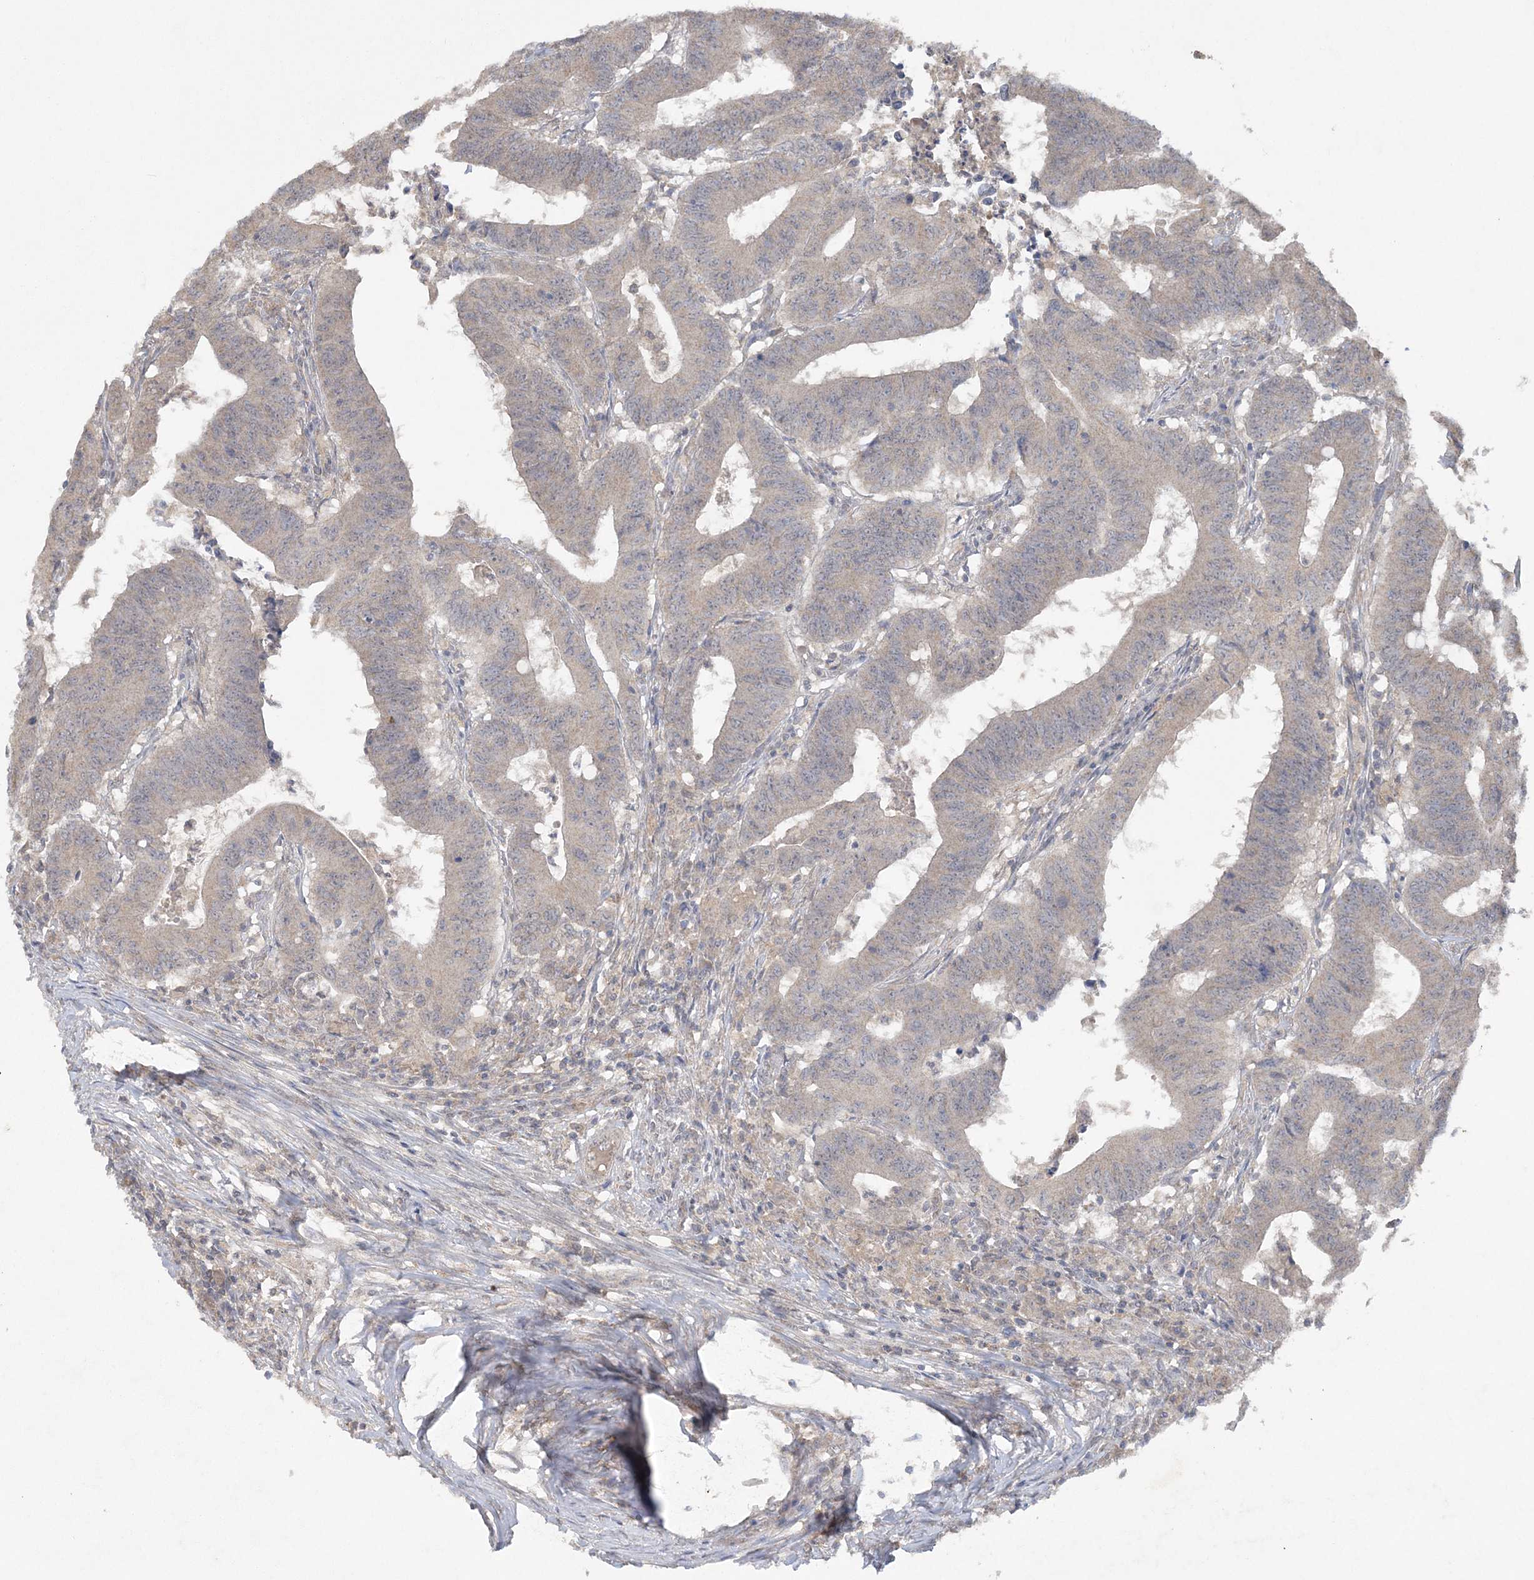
{"staining": {"intensity": "weak", "quantity": "<25%", "location": "cytoplasmic/membranous"}, "tissue": "colorectal cancer", "cell_type": "Tumor cells", "image_type": "cancer", "snomed": [{"axis": "morphology", "description": "Adenocarcinoma, NOS"}, {"axis": "topography", "description": "Colon"}], "caption": "This is a photomicrograph of immunohistochemistry staining of adenocarcinoma (colorectal), which shows no positivity in tumor cells. (Stains: DAB immunohistochemistry (IHC) with hematoxylin counter stain, Microscopy: brightfield microscopy at high magnification).", "gene": "C1RL", "patient": {"sex": "male", "age": 45}}